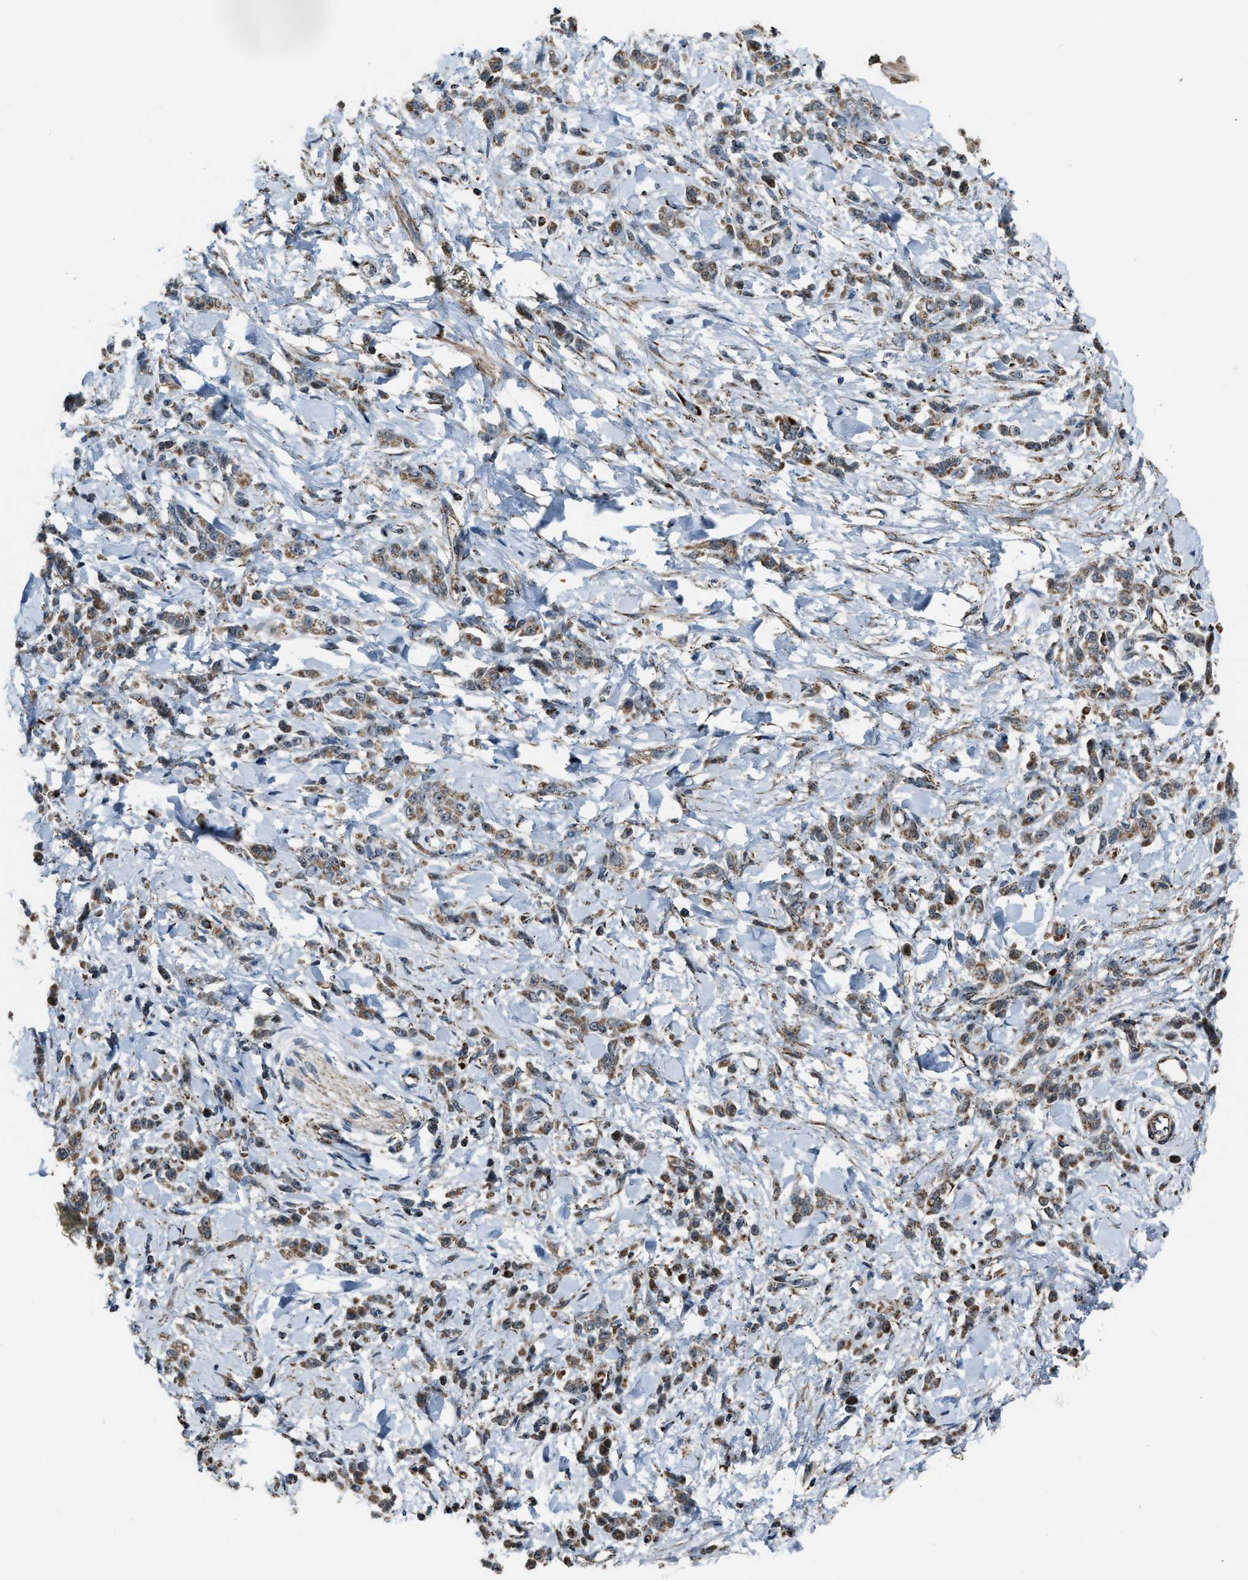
{"staining": {"intensity": "moderate", "quantity": ">75%", "location": "cytoplasmic/membranous"}, "tissue": "stomach cancer", "cell_type": "Tumor cells", "image_type": "cancer", "snomed": [{"axis": "morphology", "description": "Normal tissue, NOS"}, {"axis": "morphology", "description": "Adenocarcinoma, NOS"}, {"axis": "topography", "description": "Stomach"}], "caption": "Immunohistochemical staining of human stomach cancer (adenocarcinoma) shows moderate cytoplasmic/membranous protein expression in approximately >75% of tumor cells.", "gene": "CHN2", "patient": {"sex": "male", "age": 82}}